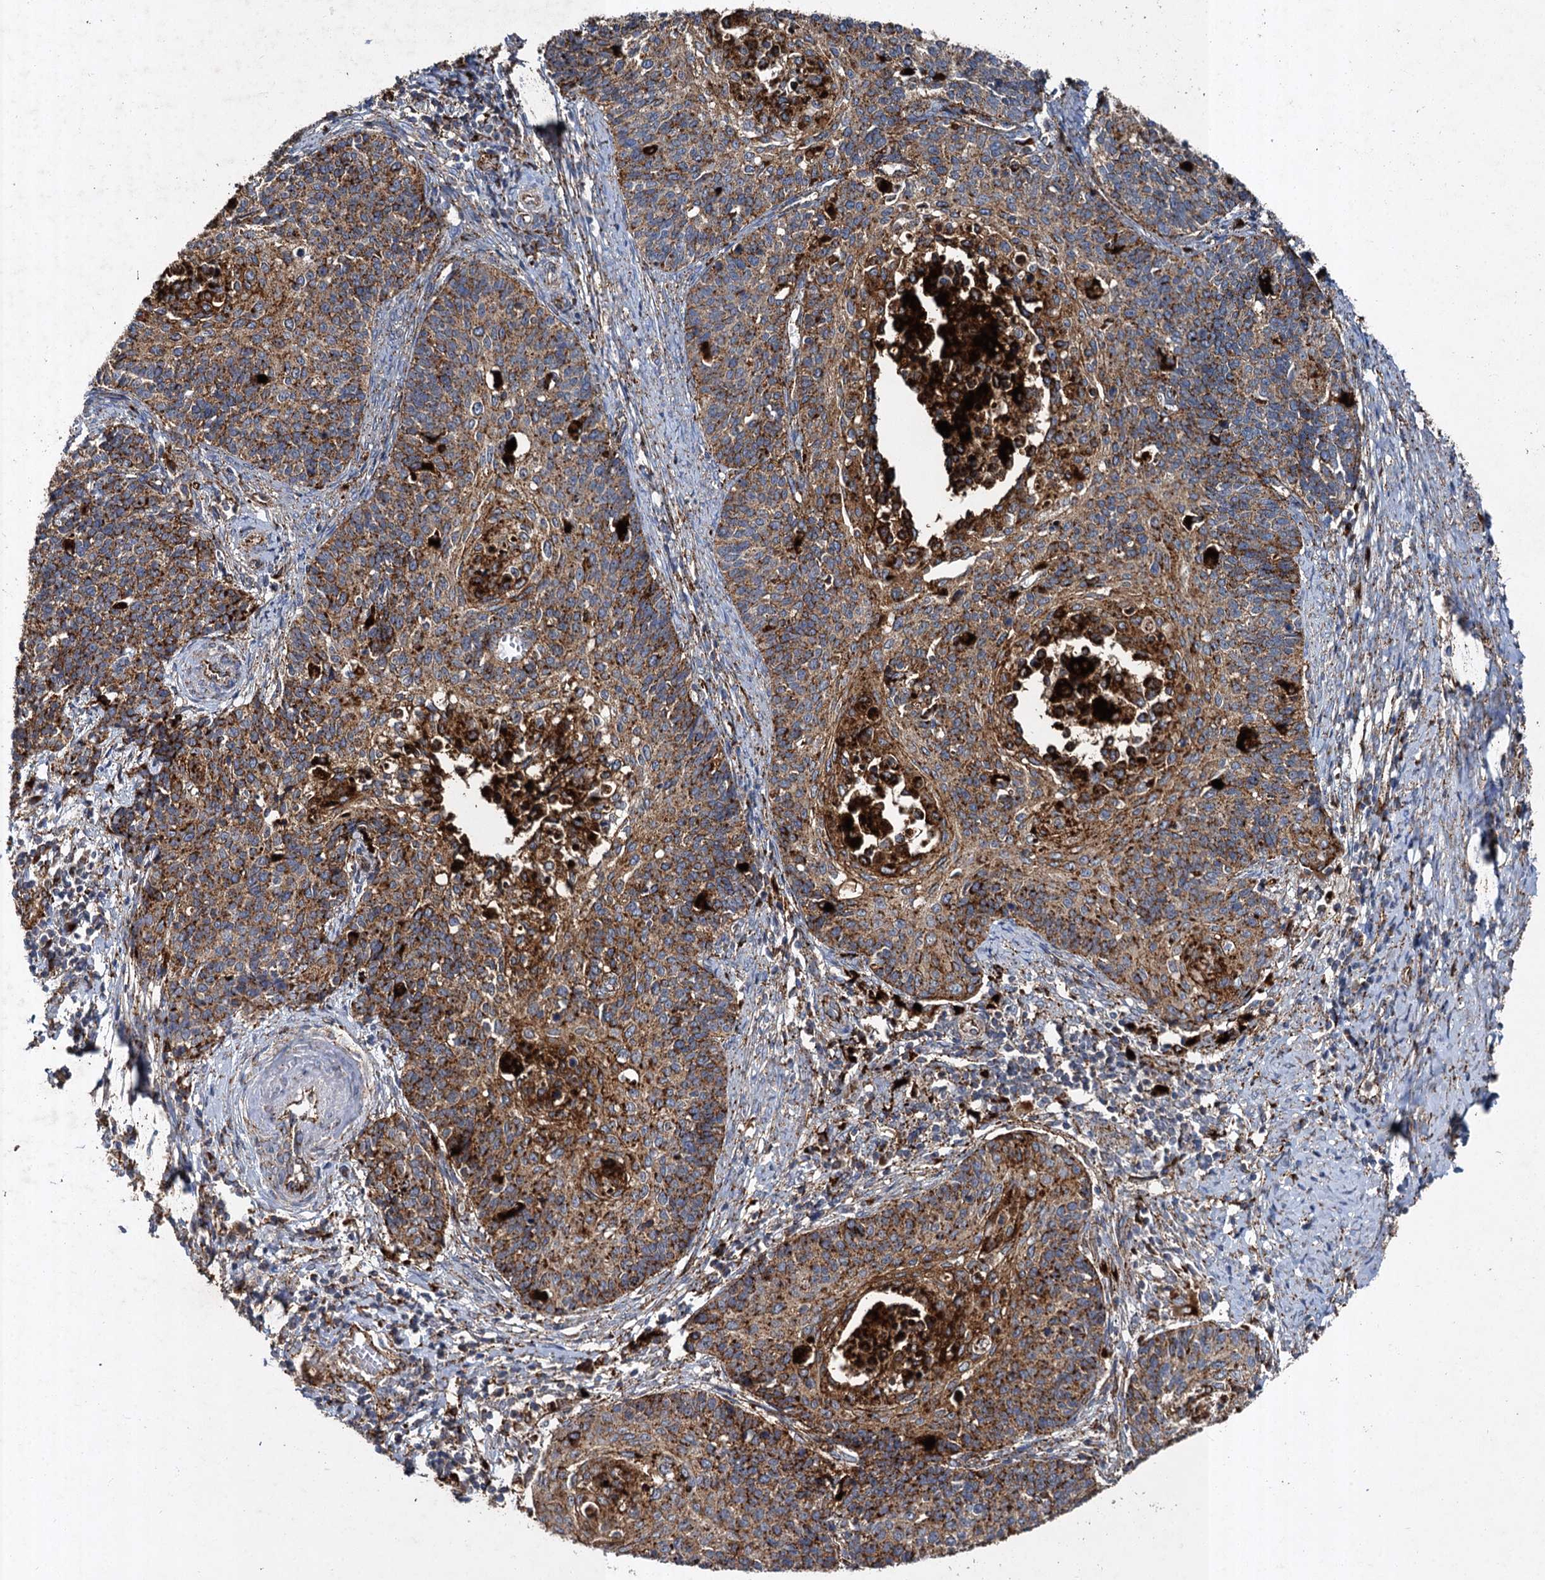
{"staining": {"intensity": "strong", "quantity": ">75%", "location": "cytoplasmic/membranous"}, "tissue": "cervical cancer", "cell_type": "Tumor cells", "image_type": "cancer", "snomed": [{"axis": "morphology", "description": "Squamous cell carcinoma, NOS"}, {"axis": "topography", "description": "Cervix"}], "caption": "Tumor cells exhibit high levels of strong cytoplasmic/membranous expression in about >75% of cells in cervical cancer (squamous cell carcinoma).", "gene": "GBA1", "patient": {"sex": "female", "age": 39}}